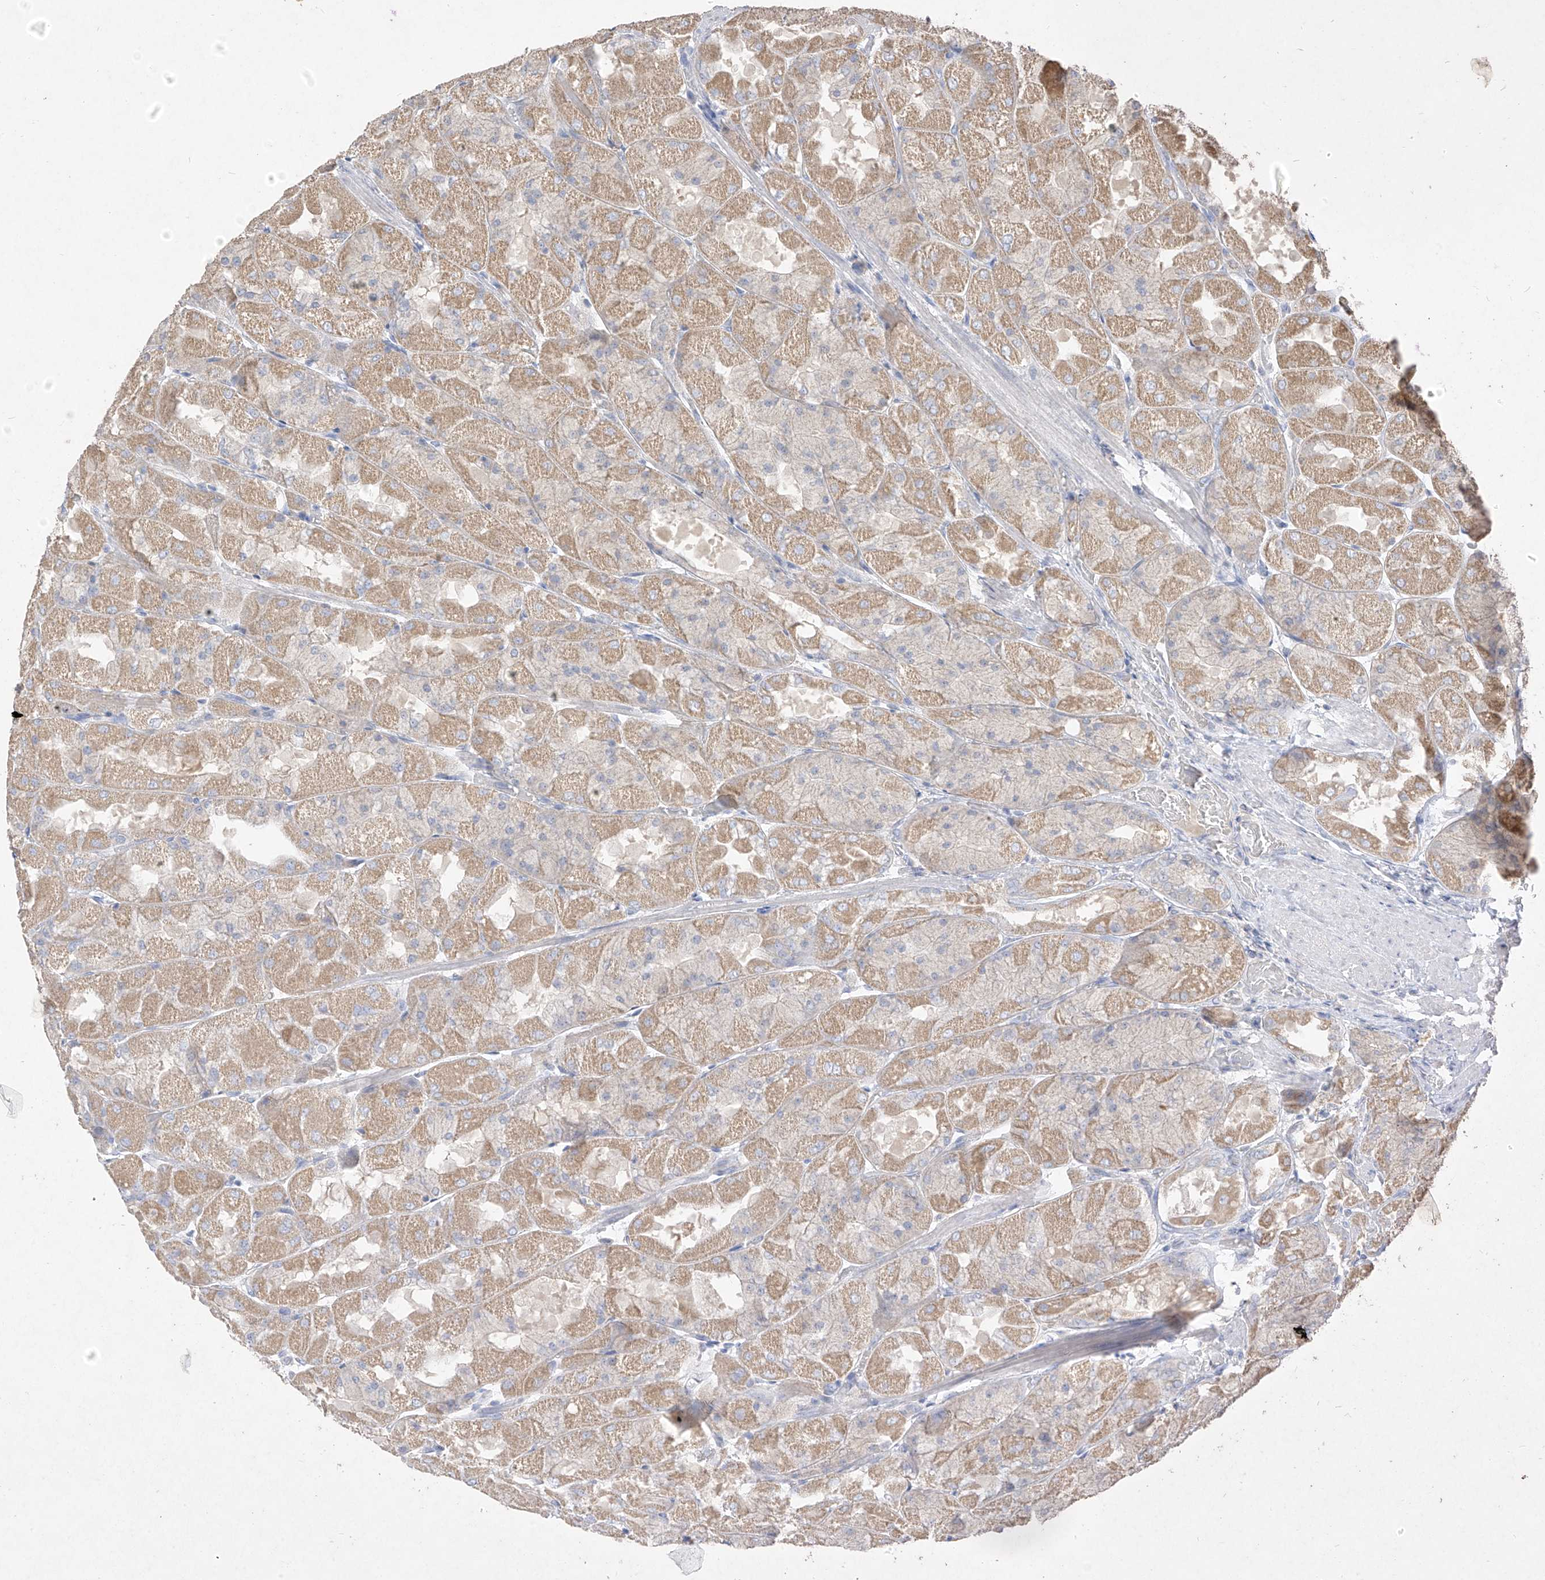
{"staining": {"intensity": "weak", "quantity": "25%-75%", "location": "cytoplasmic/membranous"}, "tissue": "stomach", "cell_type": "Glandular cells", "image_type": "normal", "snomed": [{"axis": "morphology", "description": "Normal tissue, NOS"}, {"axis": "topography", "description": "Stomach"}], "caption": "A photomicrograph showing weak cytoplasmic/membranous positivity in approximately 25%-75% of glandular cells in benign stomach, as visualized by brown immunohistochemical staining.", "gene": "ZZEF1", "patient": {"sex": "female", "age": 61}}